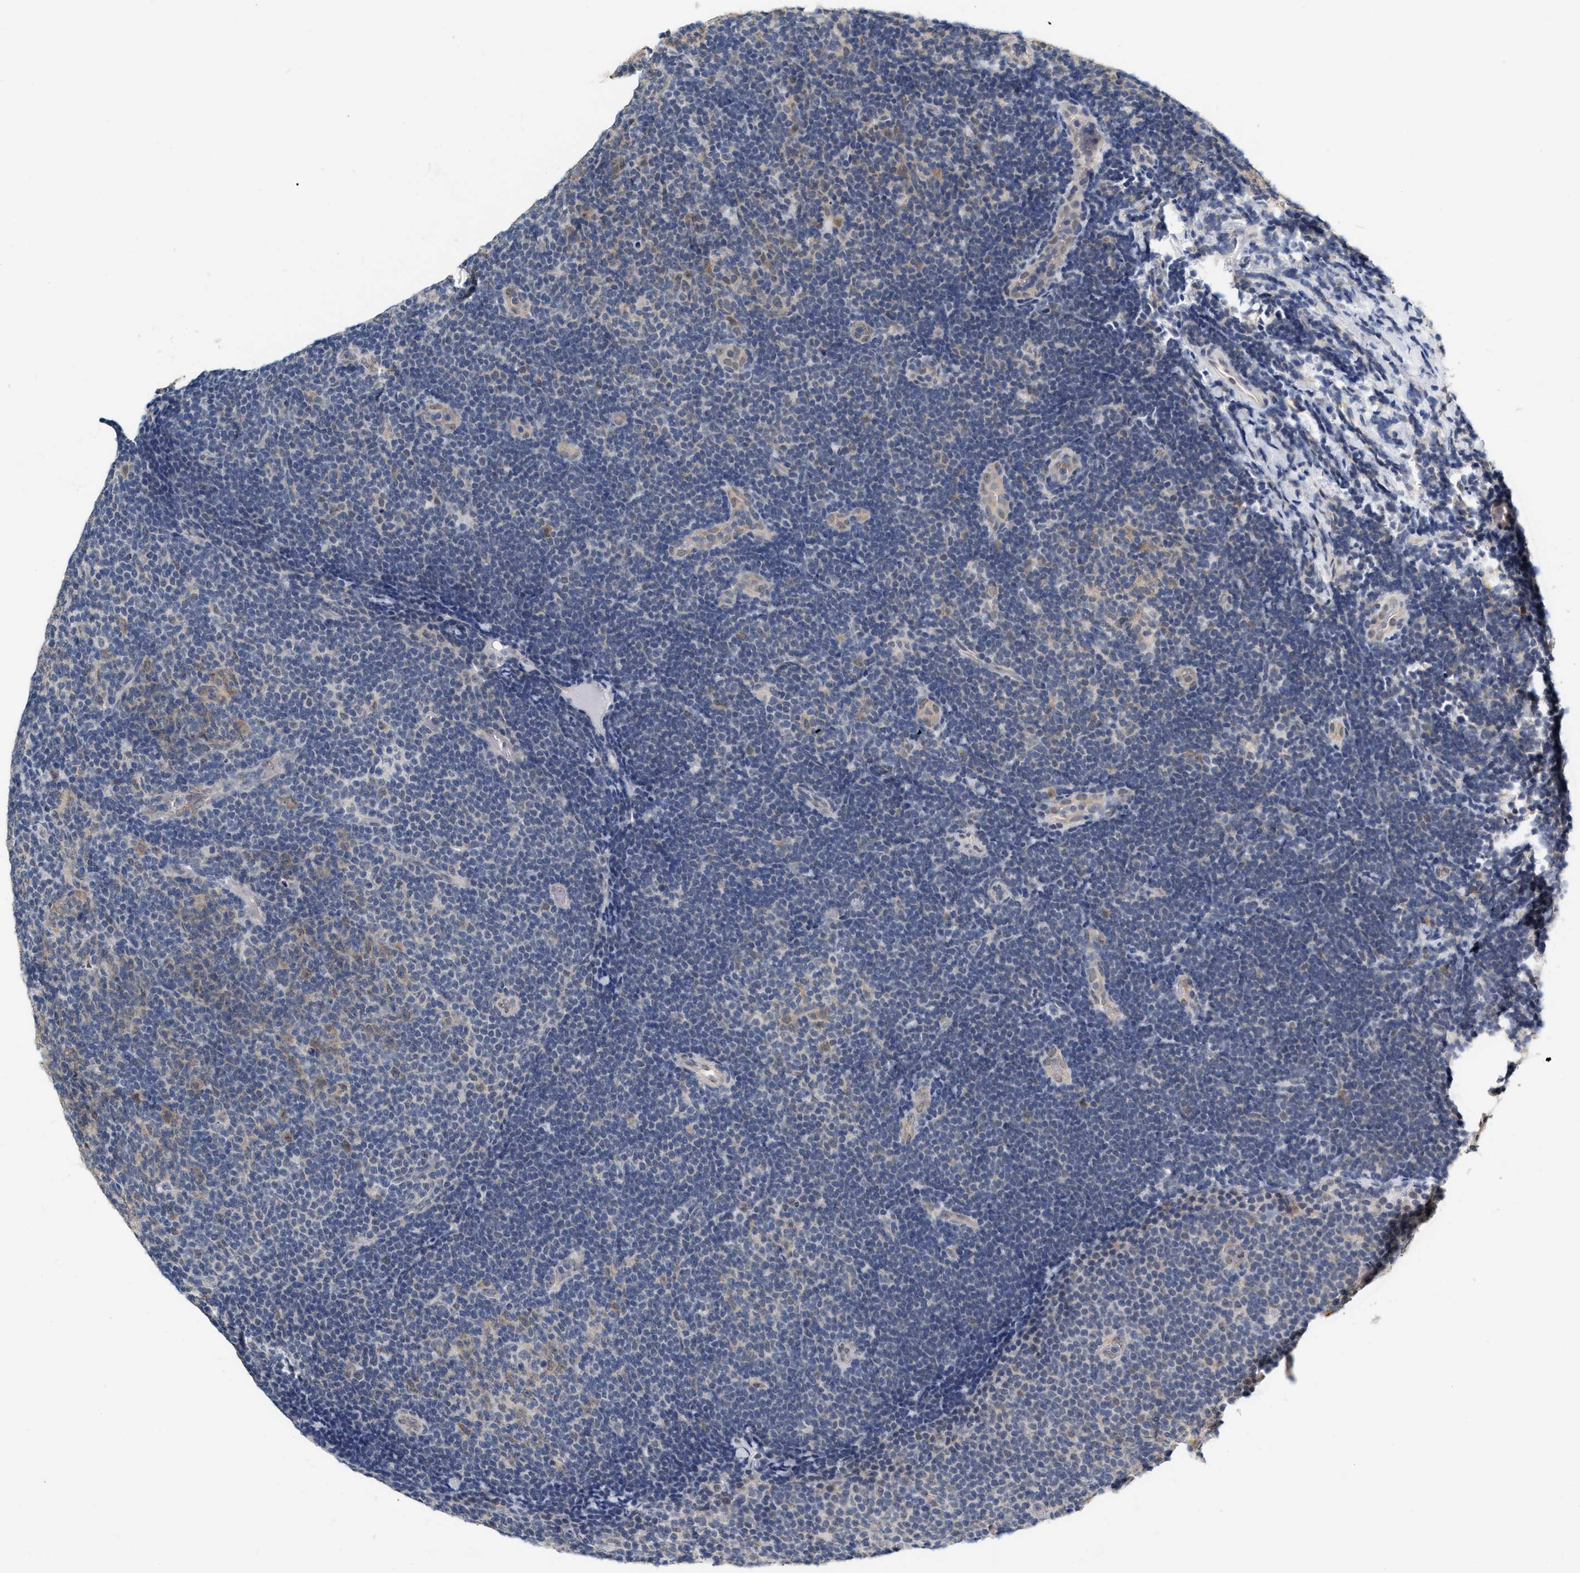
{"staining": {"intensity": "weak", "quantity": "<25%", "location": "cytoplasmic/membranous"}, "tissue": "lymphoma", "cell_type": "Tumor cells", "image_type": "cancer", "snomed": [{"axis": "morphology", "description": "Malignant lymphoma, non-Hodgkin's type, Low grade"}, {"axis": "topography", "description": "Lymph node"}], "caption": "Immunohistochemistry micrograph of neoplastic tissue: malignant lymphoma, non-Hodgkin's type (low-grade) stained with DAB (3,3'-diaminobenzidine) exhibits no significant protein expression in tumor cells. The staining was performed using DAB to visualize the protein expression in brown, while the nuclei were stained in blue with hematoxylin (Magnification: 20x).", "gene": "RUVBL1", "patient": {"sex": "male", "age": 83}}